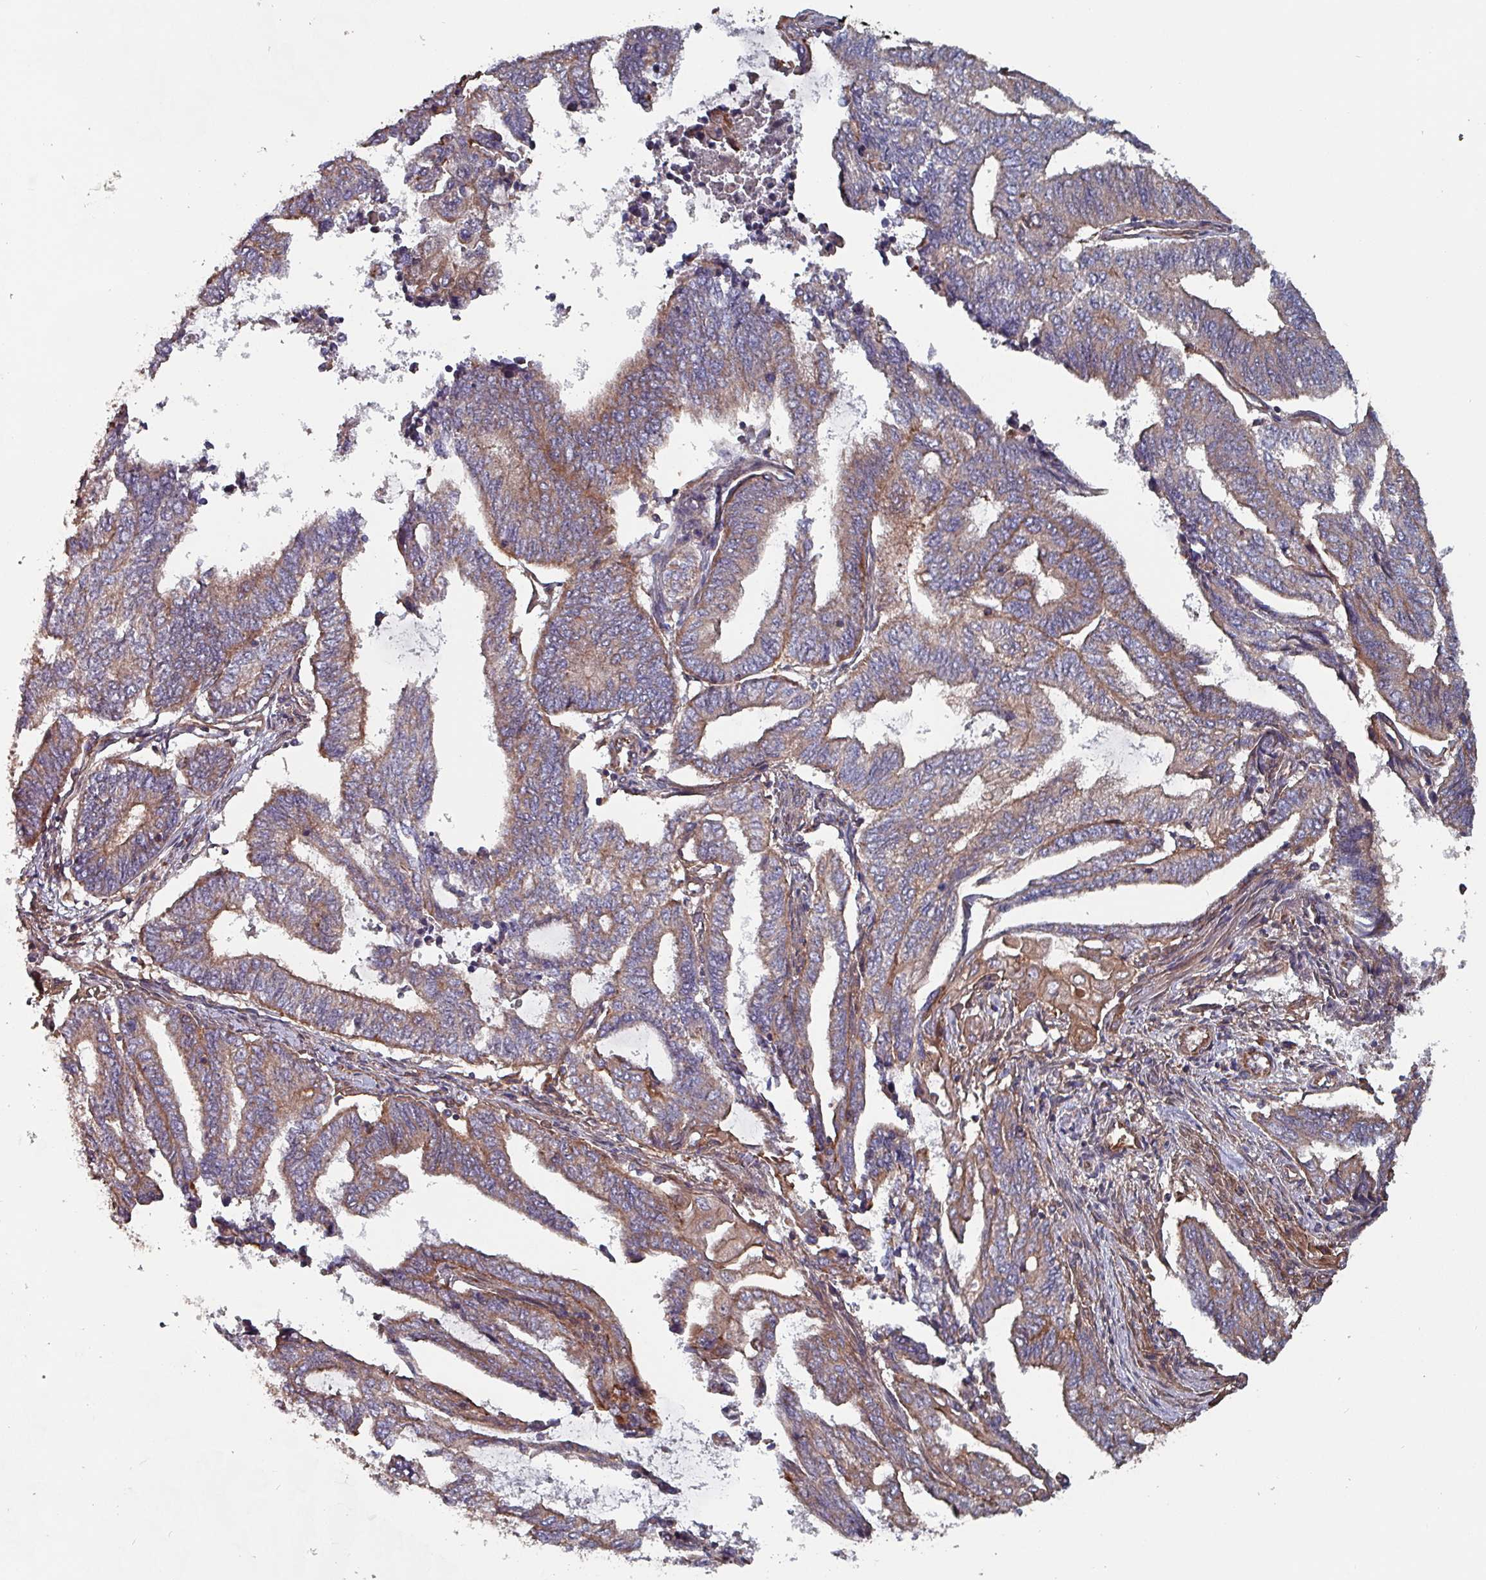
{"staining": {"intensity": "weak", "quantity": "25%-75%", "location": "cytoplasmic/membranous"}, "tissue": "endometrial cancer", "cell_type": "Tumor cells", "image_type": "cancer", "snomed": [{"axis": "morphology", "description": "Adenocarcinoma, NOS"}, {"axis": "topography", "description": "Uterus"}, {"axis": "topography", "description": "Endometrium"}], "caption": "IHC micrograph of neoplastic tissue: endometrial cancer stained using IHC shows low levels of weak protein expression localized specifically in the cytoplasmic/membranous of tumor cells, appearing as a cytoplasmic/membranous brown color.", "gene": "ANO10", "patient": {"sex": "female", "age": 70}}